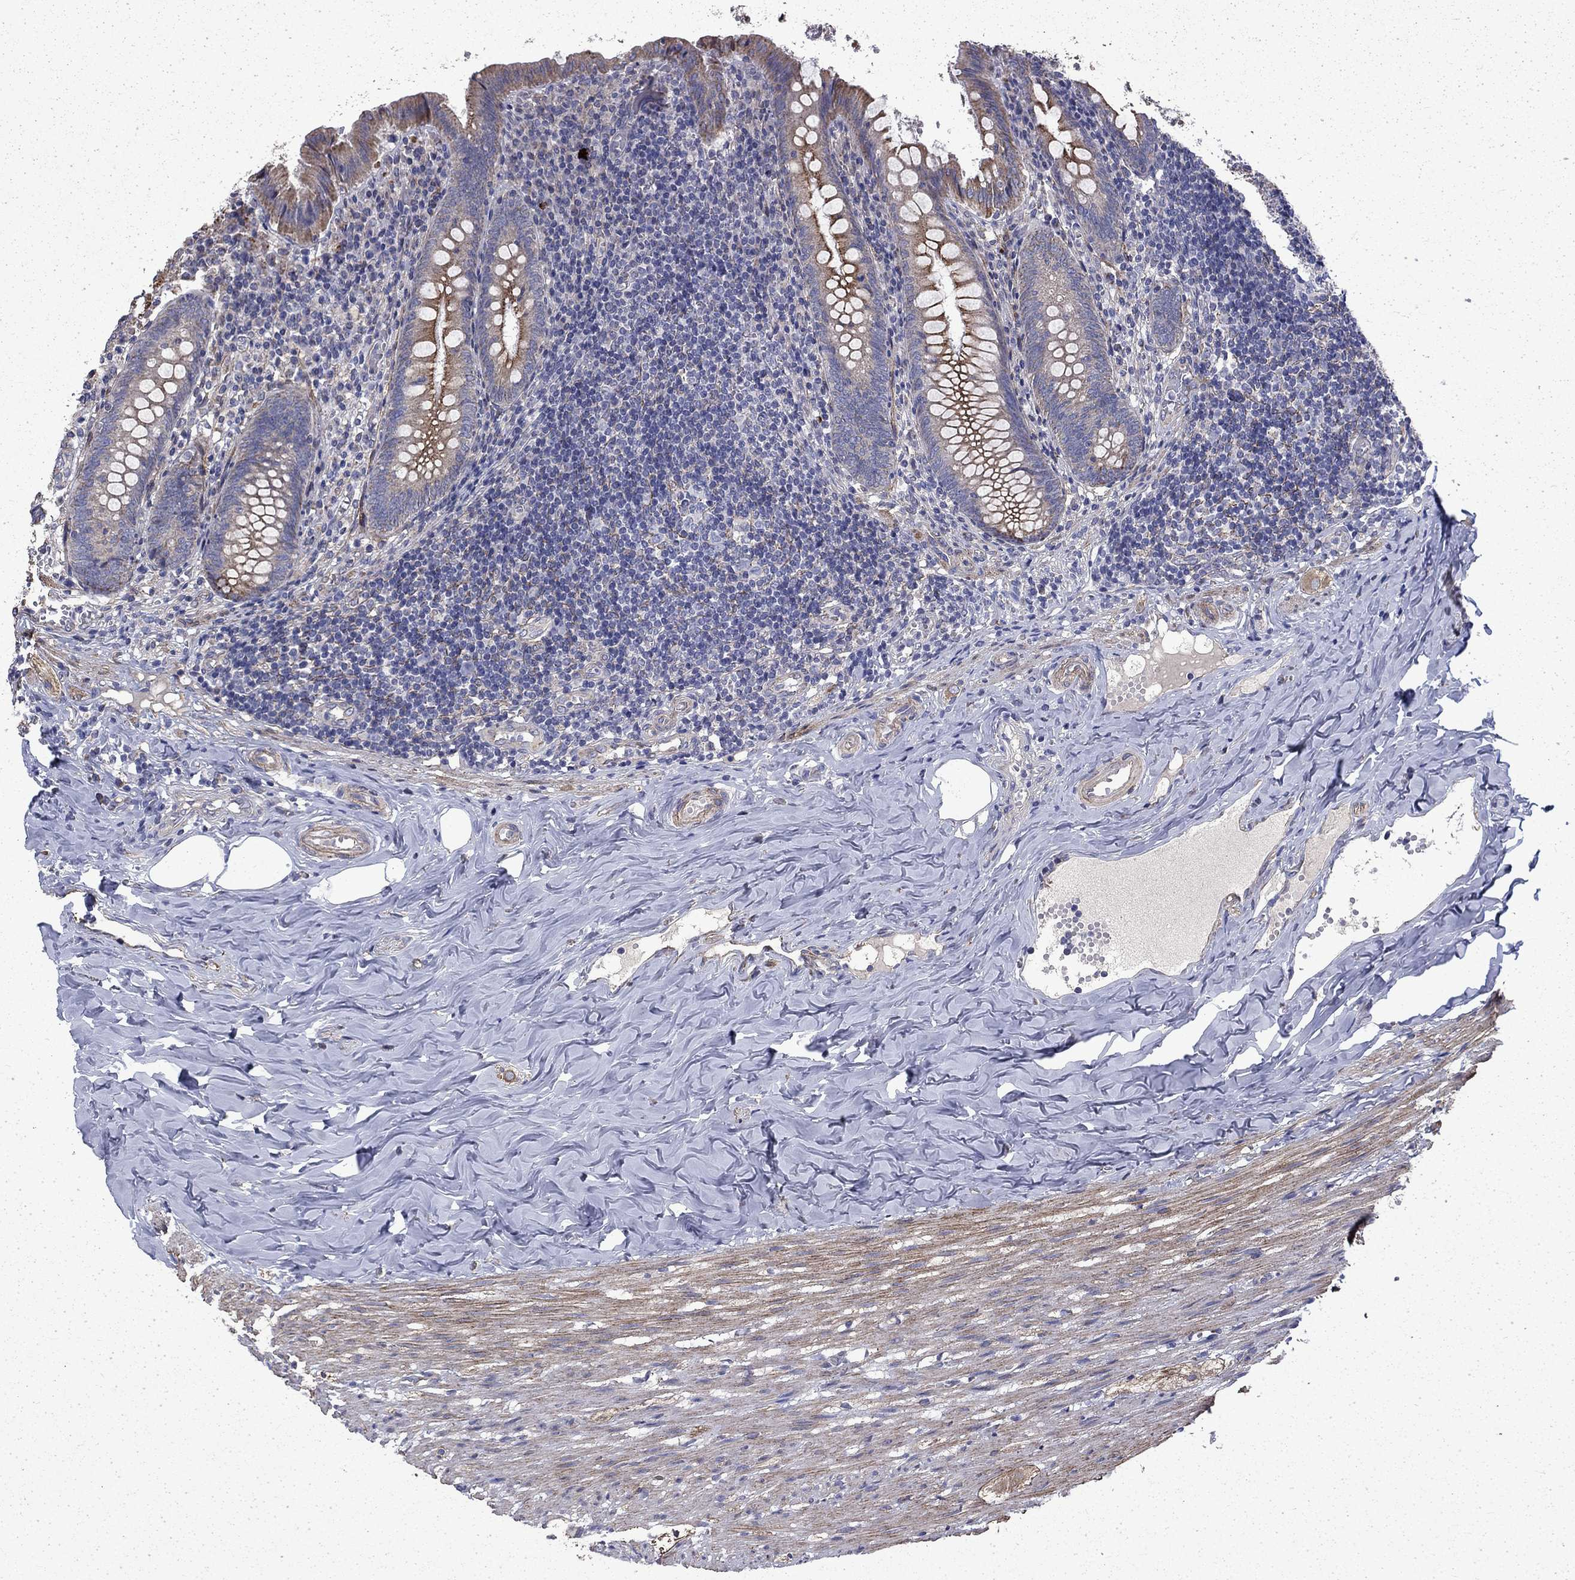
{"staining": {"intensity": "moderate", "quantity": "<25%", "location": "cytoplasmic/membranous"}, "tissue": "appendix", "cell_type": "Glandular cells", "image_type": "normal", "snomed": [{"axis": "morphology", "description": "Normal tissue, NOS"}, {"axis": "topography", "description": "Appendix"}], "caption": "DAB immunohistochemical staining of benign appendix displays moderate cytoplasmic/membranous protein positivity in about <25% of glandular cells. (Stains: DAB in brown, nuclei in blue, Microscopy: brightfield microscopy at high magnification).", "gene": "DTNA", "patient": {"sex": "female", "age": 23}}